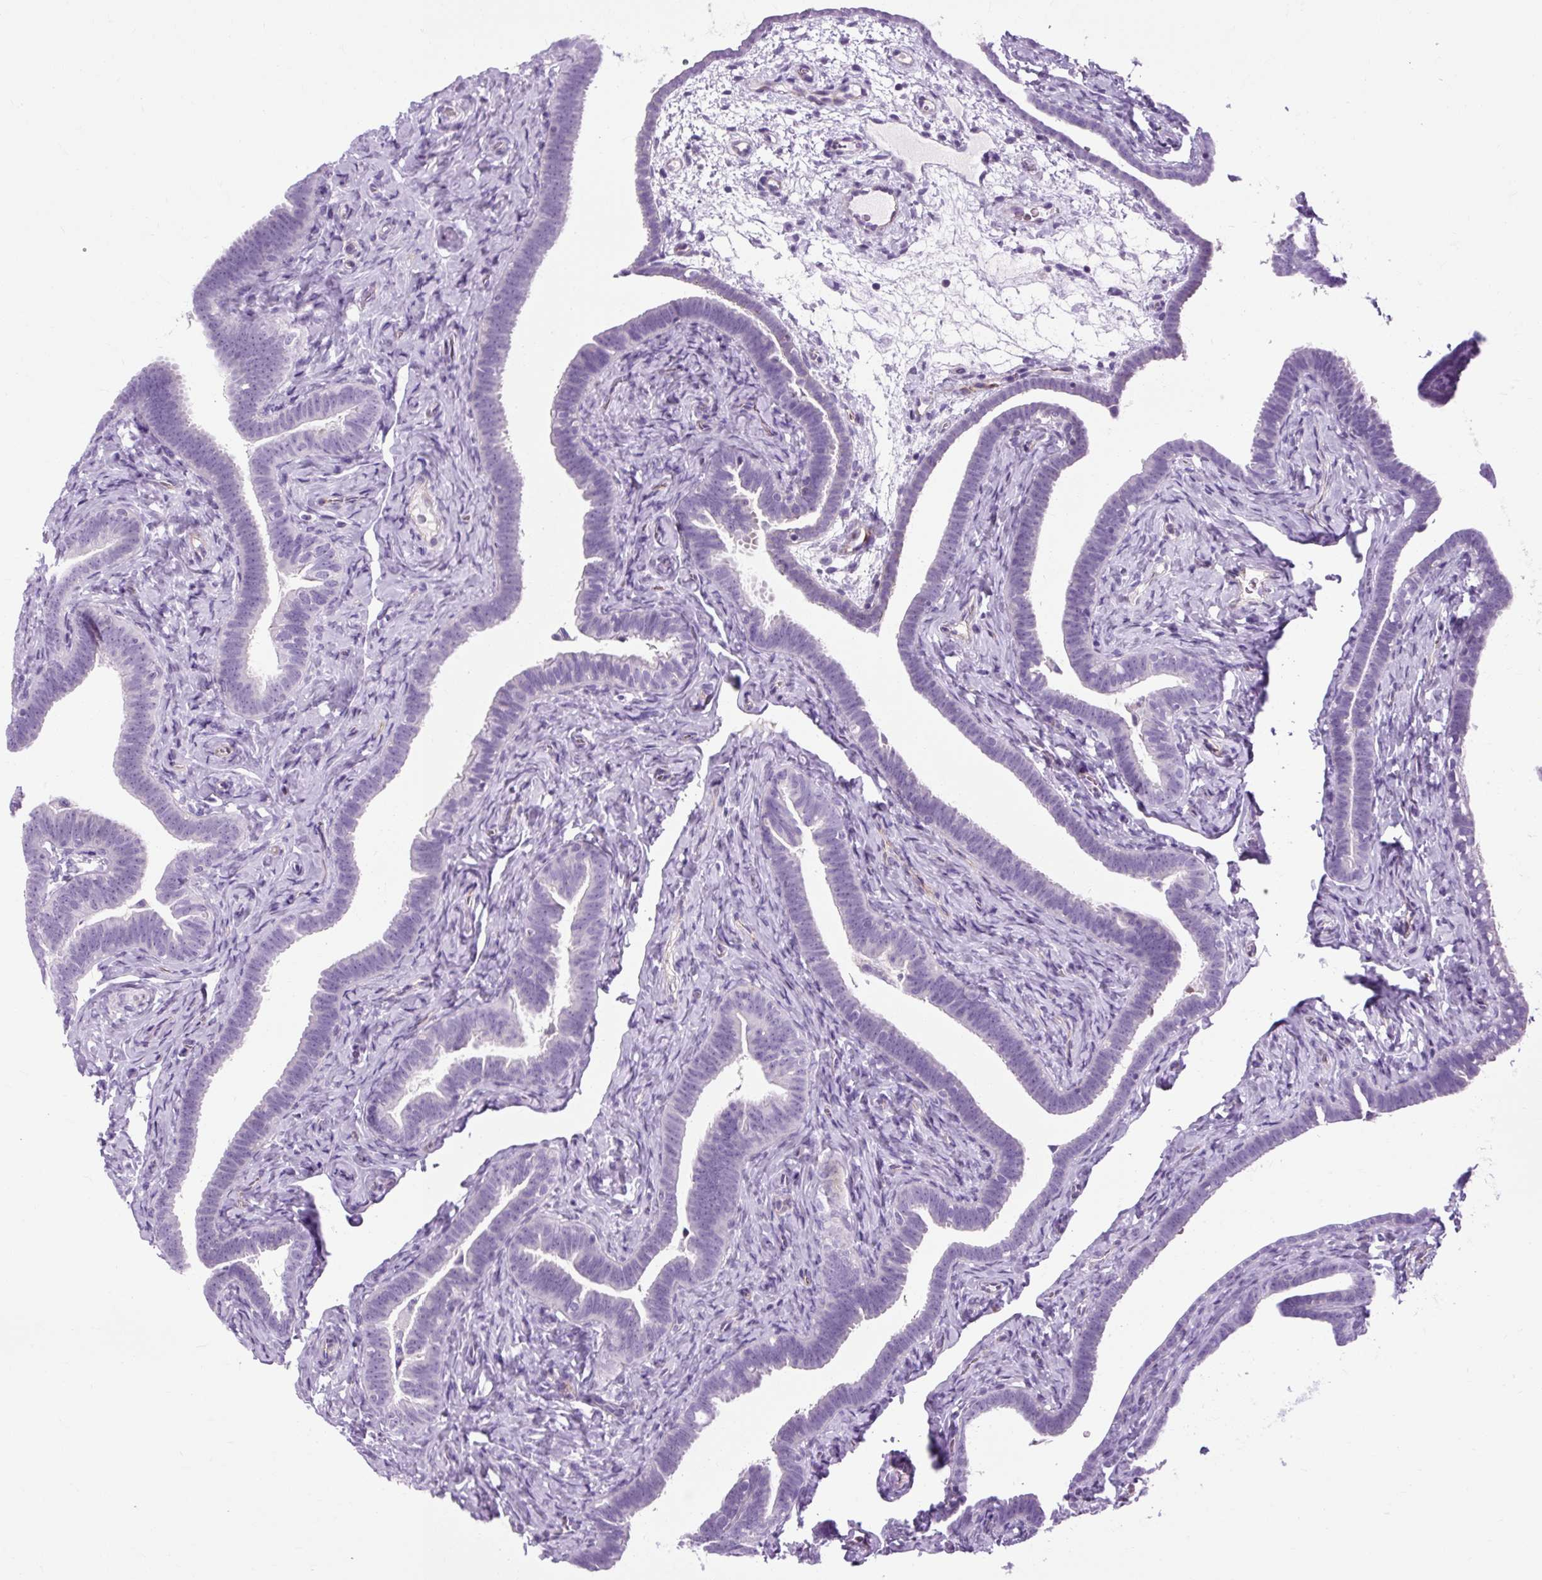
{"staining": {"intensity": "negative", "quantity": "none", "location": "none"}, "tissue": "fallopian tube", "cell_type": "Glandular cells", "image_type": "normal", "snomed": [{"axis": "morphology", "description": "Normal tissue, NOS"}, {"axis": "topography", "description": "Fallopian tube"}], "caption": "Immunohistochemistry image of unremarkable fallopian tube stained for a protein (brown), which exhibits no expression in glandular cells.", "gene": "OOEP", "patient": {"sex": "female", "age": 69}}